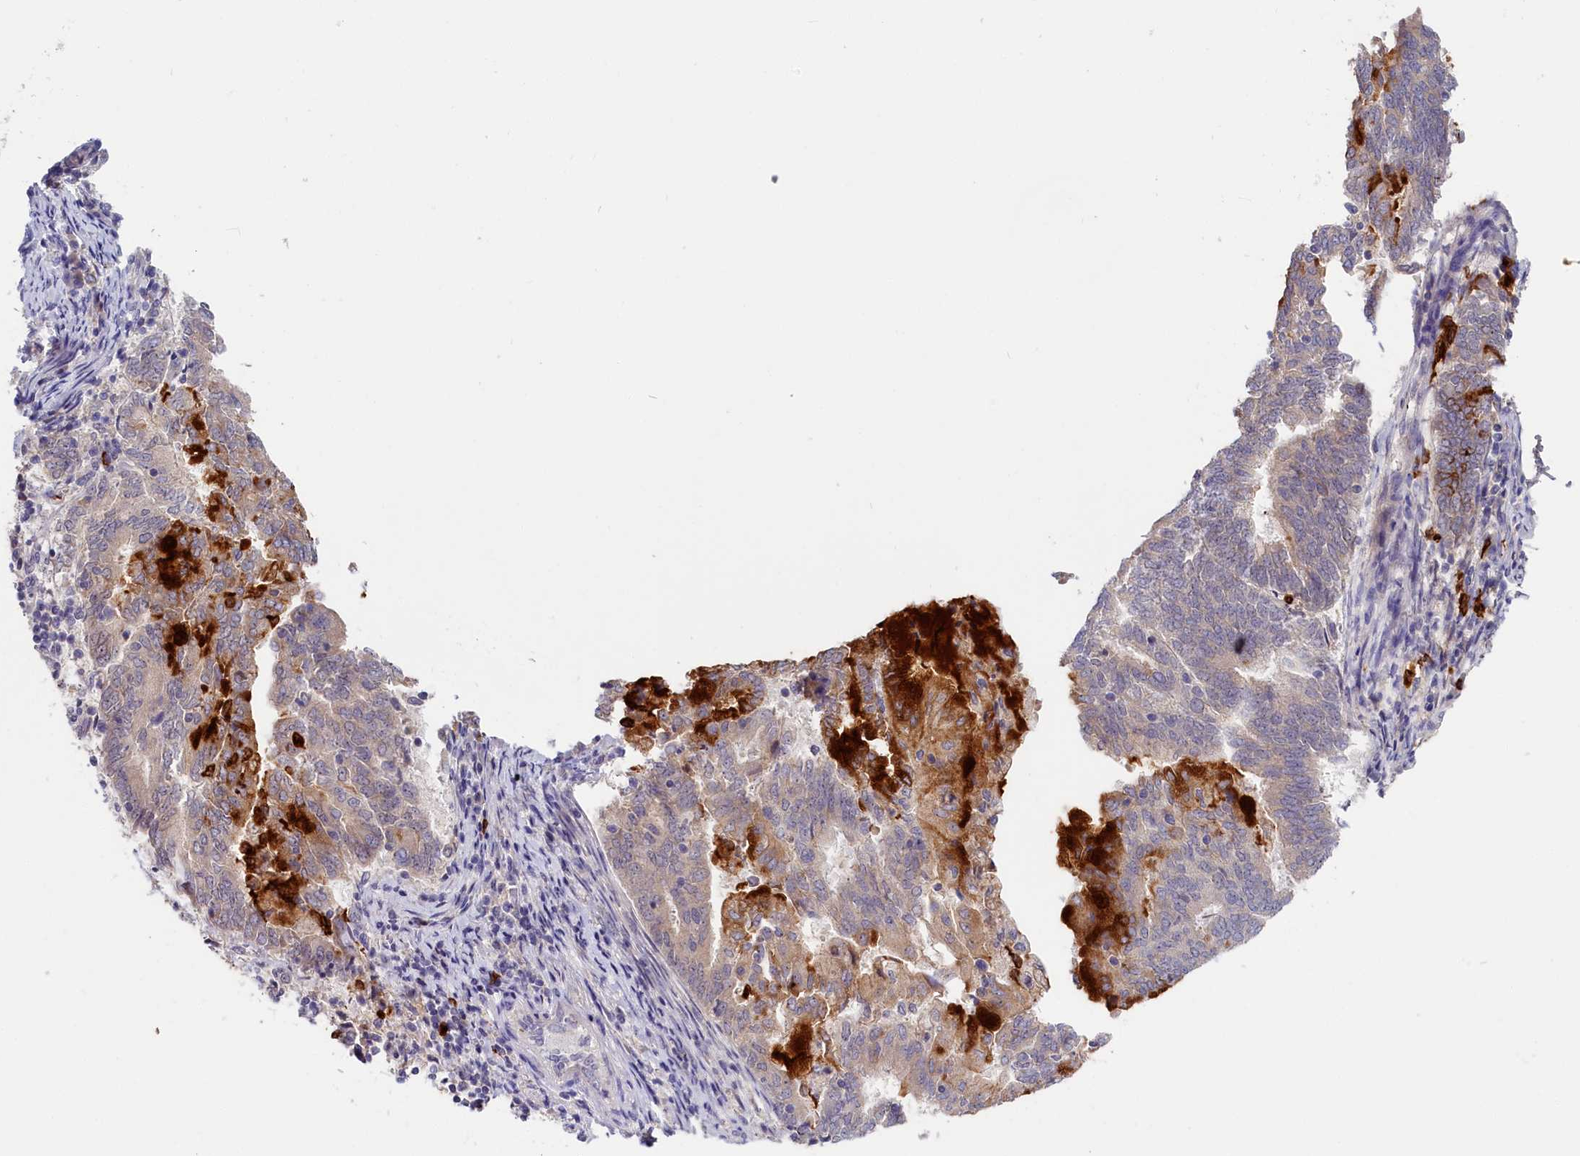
{"staining": {"intensity": "strong", "quantity": "<25%", "location": "cytoplasmic/membranous"}, "tissue": "endometrial cancer", "cell_type": "Tumor cells", "image_type": "cancer", "snomed": [{"axis": "morphology", "description": "Adenocarcinoma, NOS"}, {"axis": "topography", "description": "Endometrium"}], "caption": "This photomicrograph exhibits immunohistochemistry staining of human endometrial cancer, with medium strong cytoplasmic/membranous expression in approximately <25% of tumor cells.", "gene": "ADGRD1", "patient": {"sex": "female", "age": 80}}